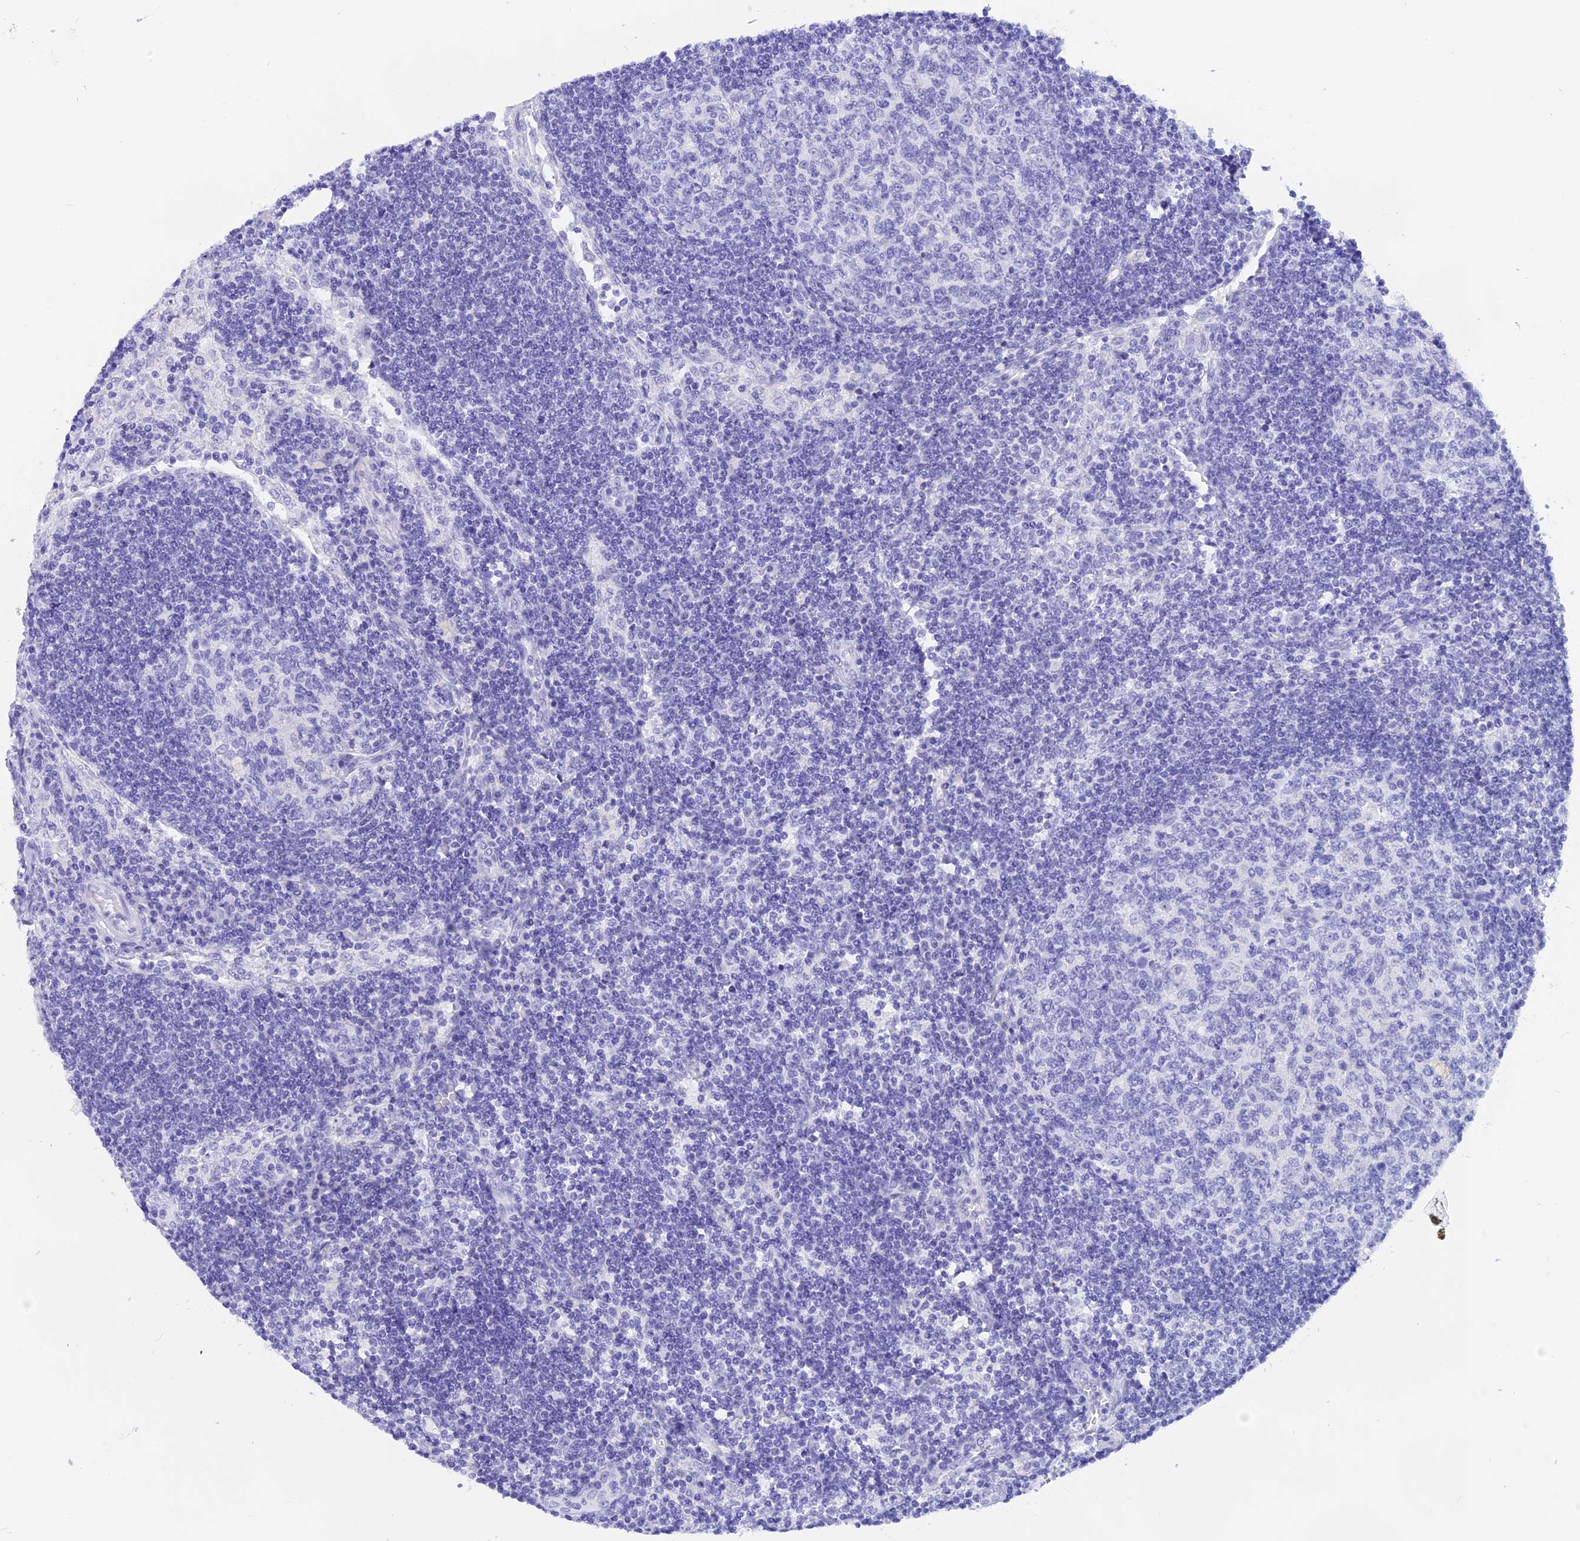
{"staining": {"intensity": "negative", "quantity": "none", "location": "none"}, "tissue": "lymph node", "cell_type": "Germinal center cells", "image_type": "normal", "snomed": [{"axis": "morphology", "description": "Normal tissue, NOS"}, {"axis": "topography", "description": "Lymph node"}], "caption": "Immunohistochemical staining of normal lymph node exhibits no significant positivity in germinal center cells.", "gene": "ISCA1", "patient": {"sex": "female", "age": 73}}